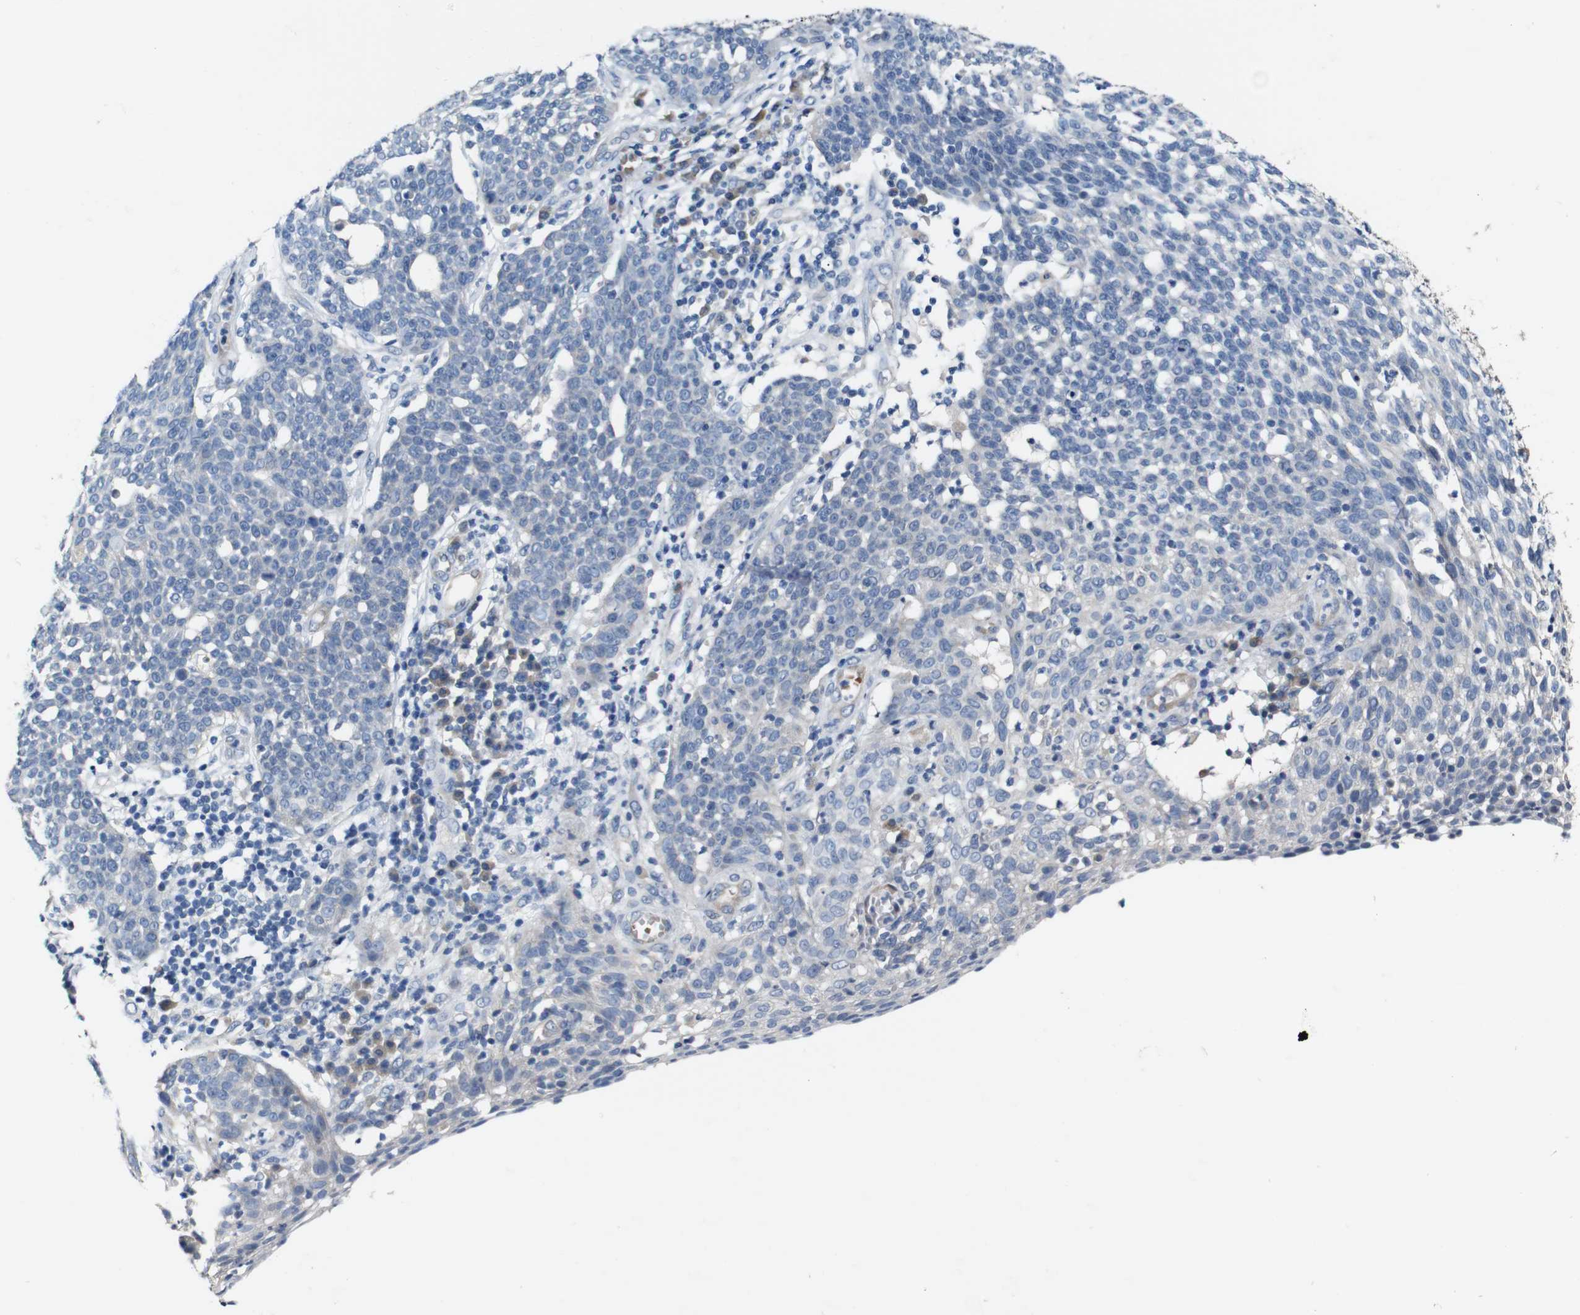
{"staining": {"intensity": "negative", "quantity": "none", "location": "none"}, "tissue": "cervical cancer", "cell_type": "Tumor cells", "image_type": "cancer", "snomed": [{"axis": "morphology", "description": "Squamous cell carcinoma, NOS"}, {"axis": "topography", "description": "Cervix"}], "caption": "There is no significant staining in tumor cells of cervical cancer. The staining is performed using DAB (3,3'-diaminobenzidine) brown chromogen with nuclei counter-stained in using hematoxylin.", "gene": "TBC1D32", "patient": {"sex": "female", "age": 34}}